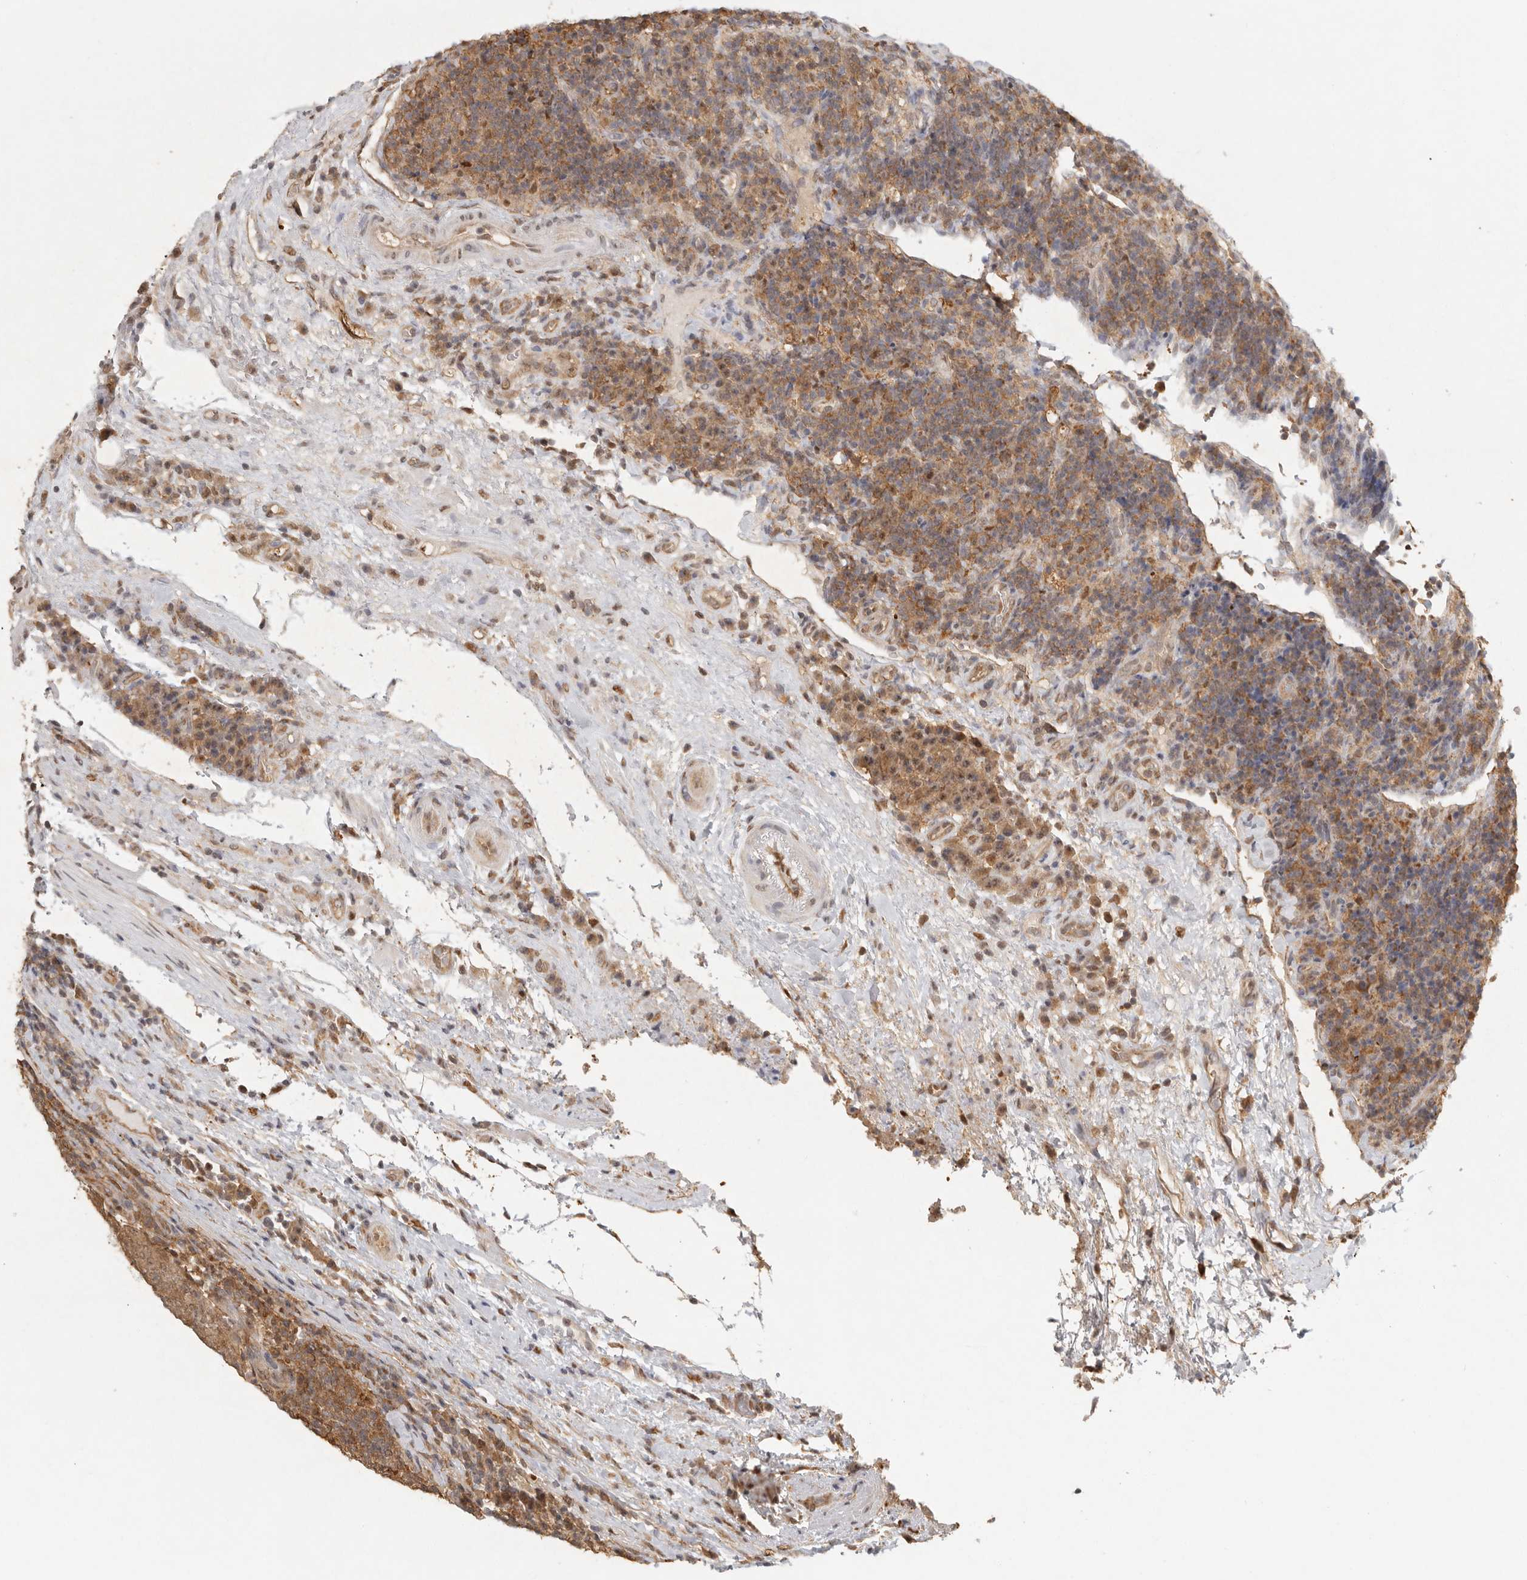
{"staining": {"intensity": "moderate", "quantity": ">75%", "location": "cytoplasmic/membranous,nuclear"}, "tissue": "head and neck cancer", "cell_type": "Tumor cells", "image_type": "cancer", "snomed": [{"axis": "morphology", "description": "Squamous cell carcinoma, NOS"}, {"axis": "morphology", "description": "Squamous cell carcinoma, metastatic, NOS"}, {"axis": "topography", "description": "Lymph node"}, {"axis": "topography", "description": "Head-Neck"}], "caption": "The immunohistochemical stain shows moderate cytoplasmic/membranous and nuclear expression in tumor cells of head and neck cancer (metastatic squamous cell carcinoma) tissue. Using DAB (brown) and hematoxylin (blue) stains, captured at high magnification using brightfield microscopy.", "gene": "PSMA5", "patient": {"sex": "male", "age": 62}}